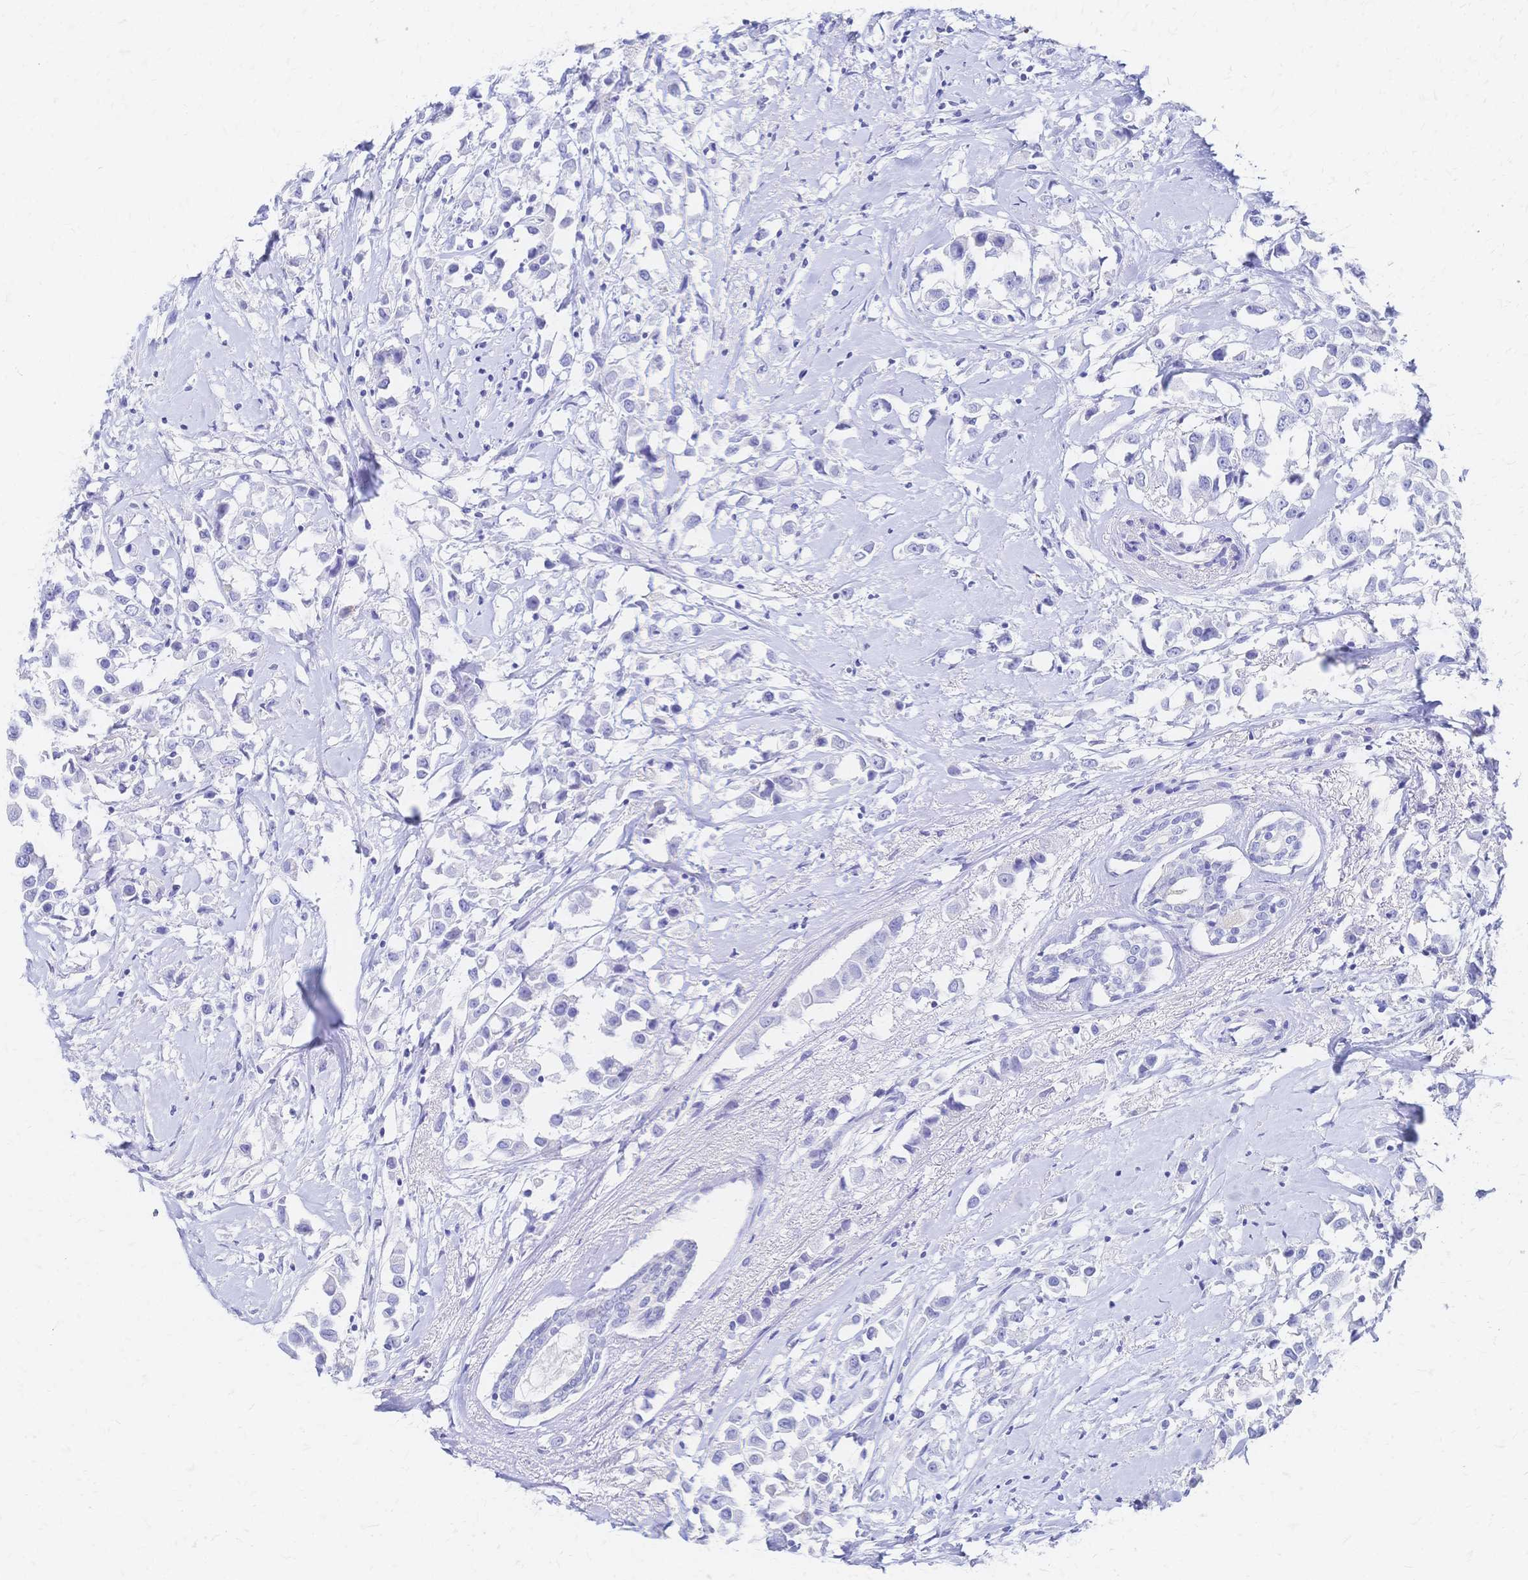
{"staining": {"intensity": "negative", "quantity": "none", "location": "none"}, "tissue": "breast cancer", "cell_type": "Tumor cells", "image_type": "cancer", "snomed": [{"axis": "morphology", "description": "Duct carcinoma"}, {"axis": "topography", "description": "Breast"}], "caption": "This is an immunohistochemistry (IHC) histopathology image of human breast cancer (intraductal carcinoma). There is no staining in tumor cells.", "gene": "SLC5A1", "patient": {"sex": "female", "age": 61}}